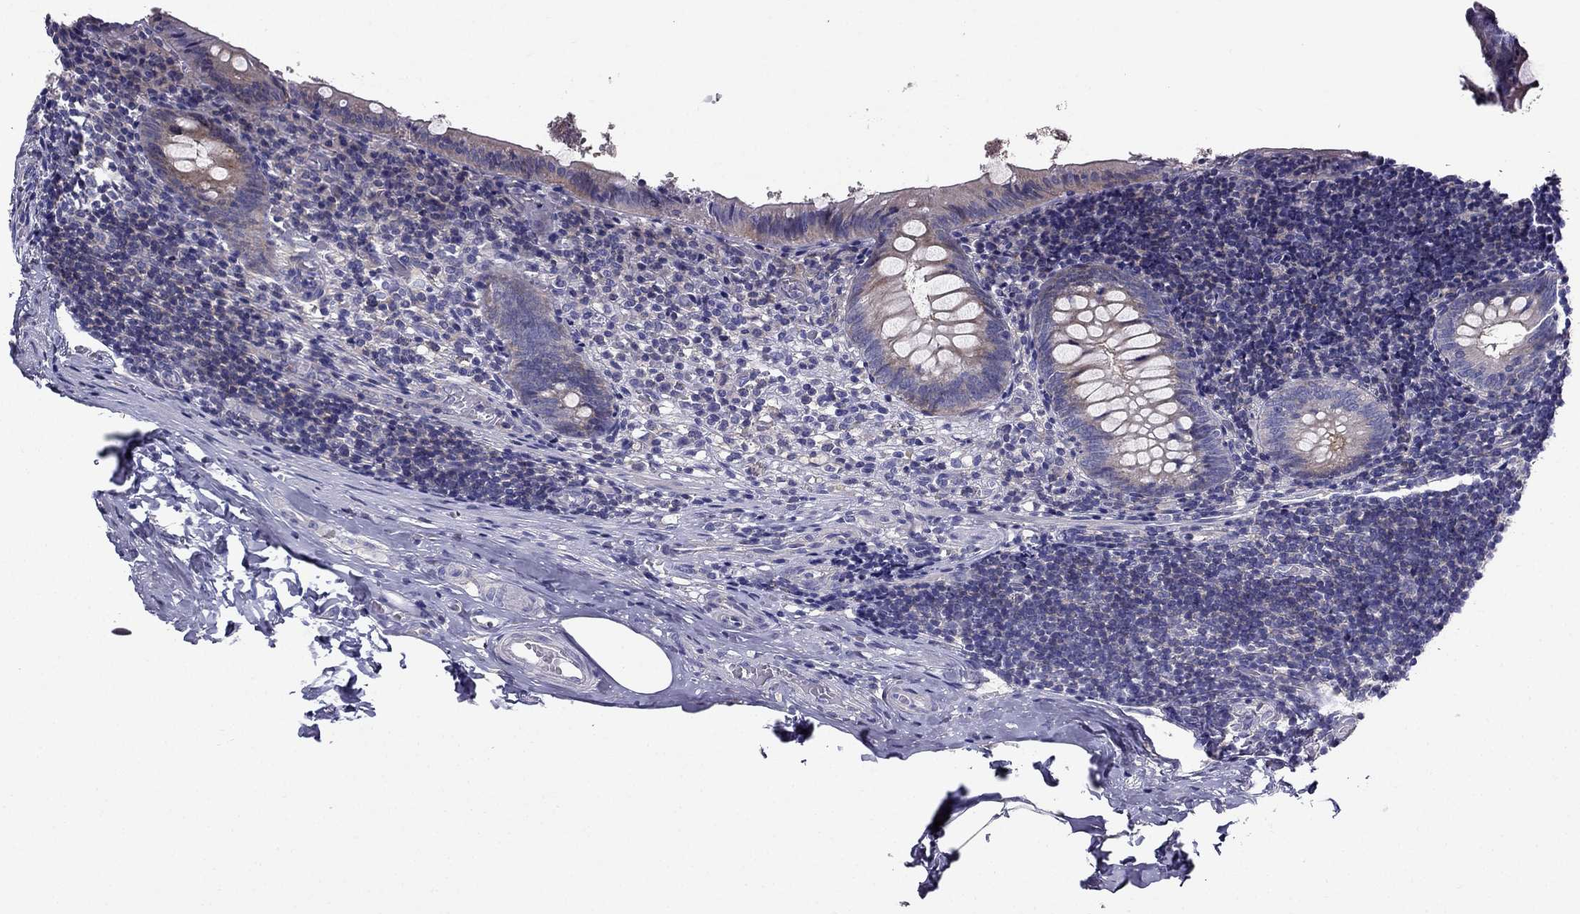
{"staining": {"intensity": "weak", "quantity": ">75%", "location": "cytoplasmic/membranous"}, "tissue": "appendix", "cell_type": "Glandular cells", "image_type": "normal", "snomed": [{"axis": "morphology", "description": "Normal tissue, NOS"}, {"axis": "topography", "description": "Appendix"}], "caption": "Protein expression analysis of normal appendix demonstrates weak cytoplasmic/membranous positivity in approximately >75% of glandular cells.", "gene": "AS3MT", "patient": {"sex": "female", "age": 23}}